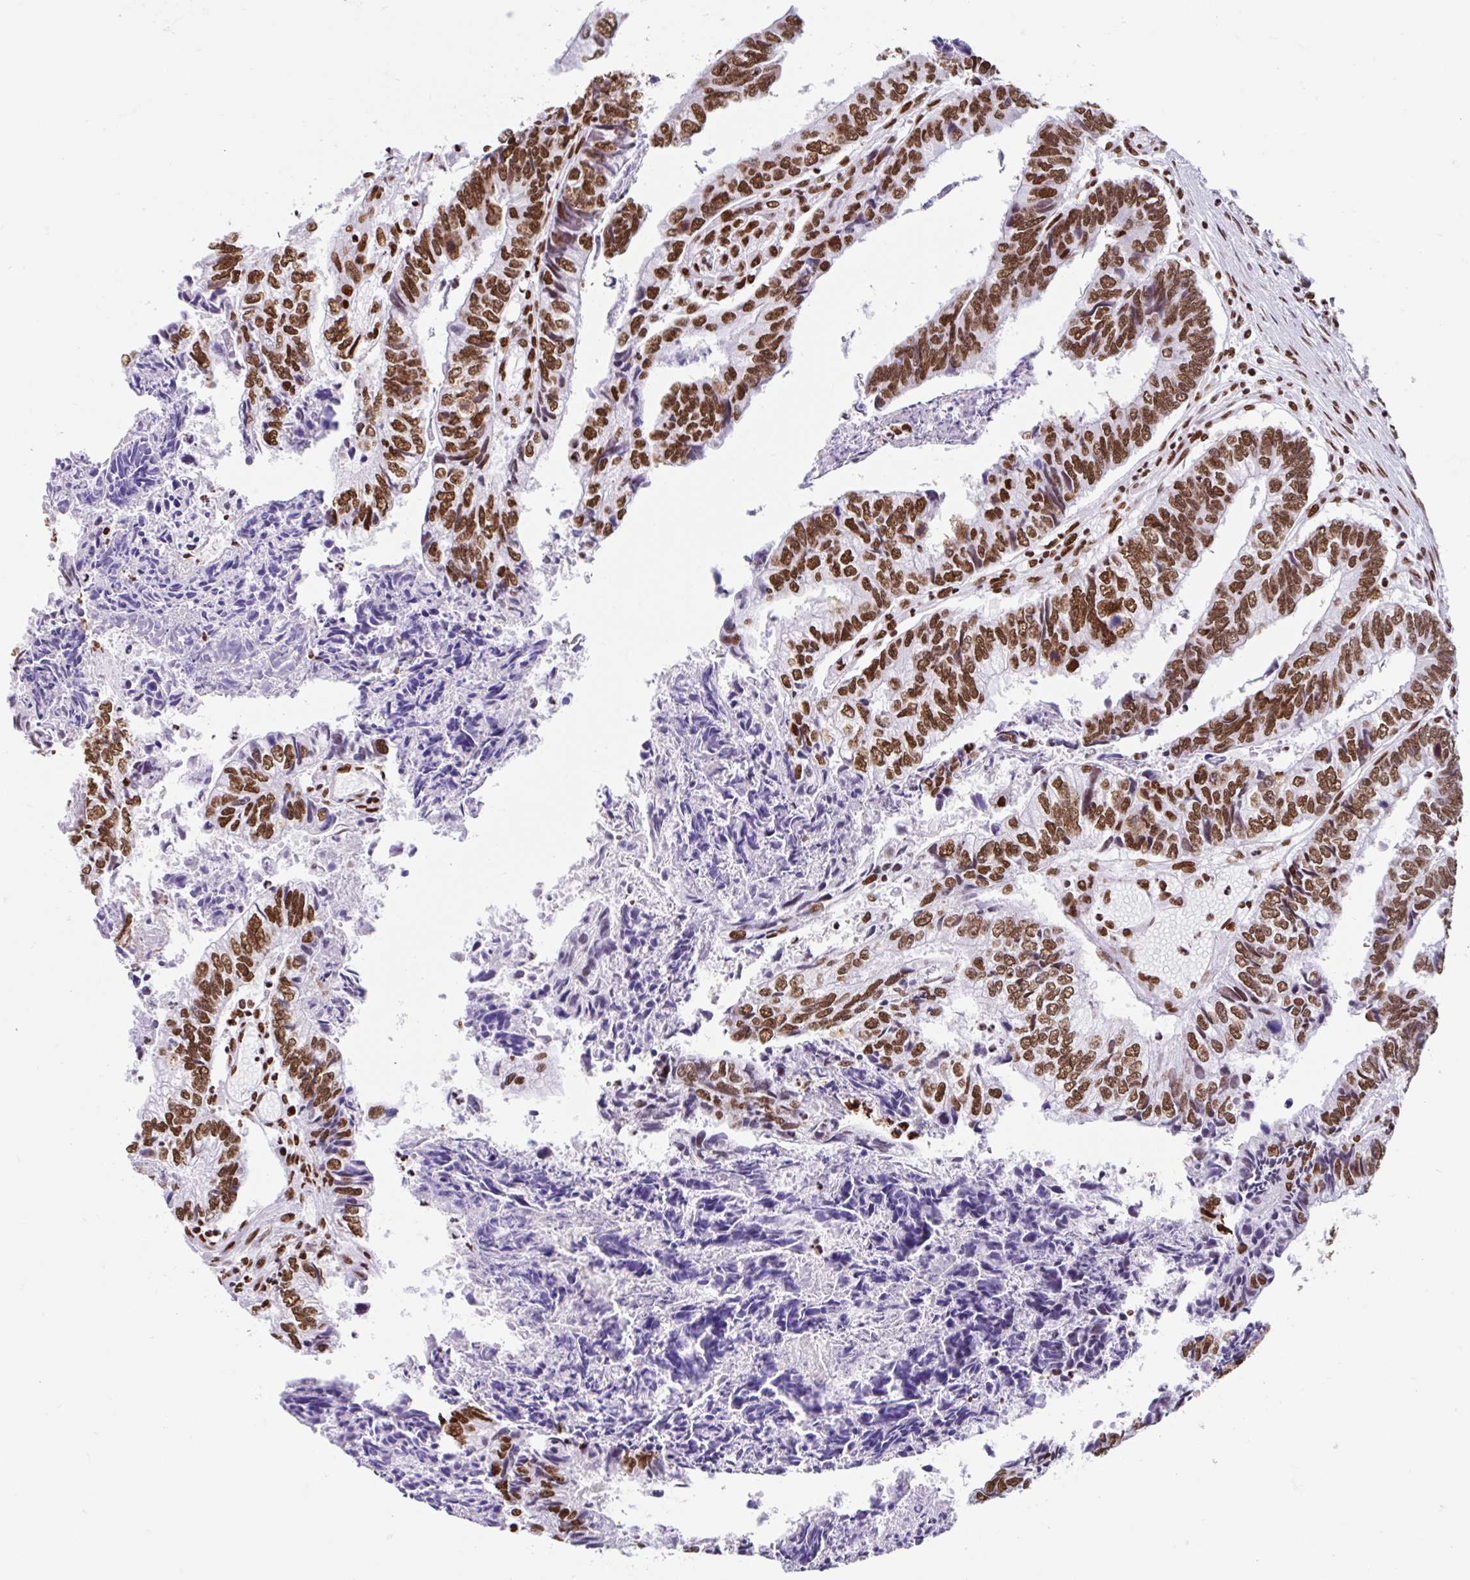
{"staining": {"intensity": "strong", "quantity": ">75%", "location": "nuclear"}, "tissue": "colorectal cancer", "cell_type": "Tumor cells", "image_type": "cancer", "snomed": [{"axis": "morphology", "description": "Adenocarcinoma, NOS"}, {"axis": "topography", "description": "Colon"}], "caption": "Colorectal cancer stained with a protein marker exhibits strong staining in tumor cells.", "gene": "KHDRBS1", "patient": {"sex": "male", "age": 86}}